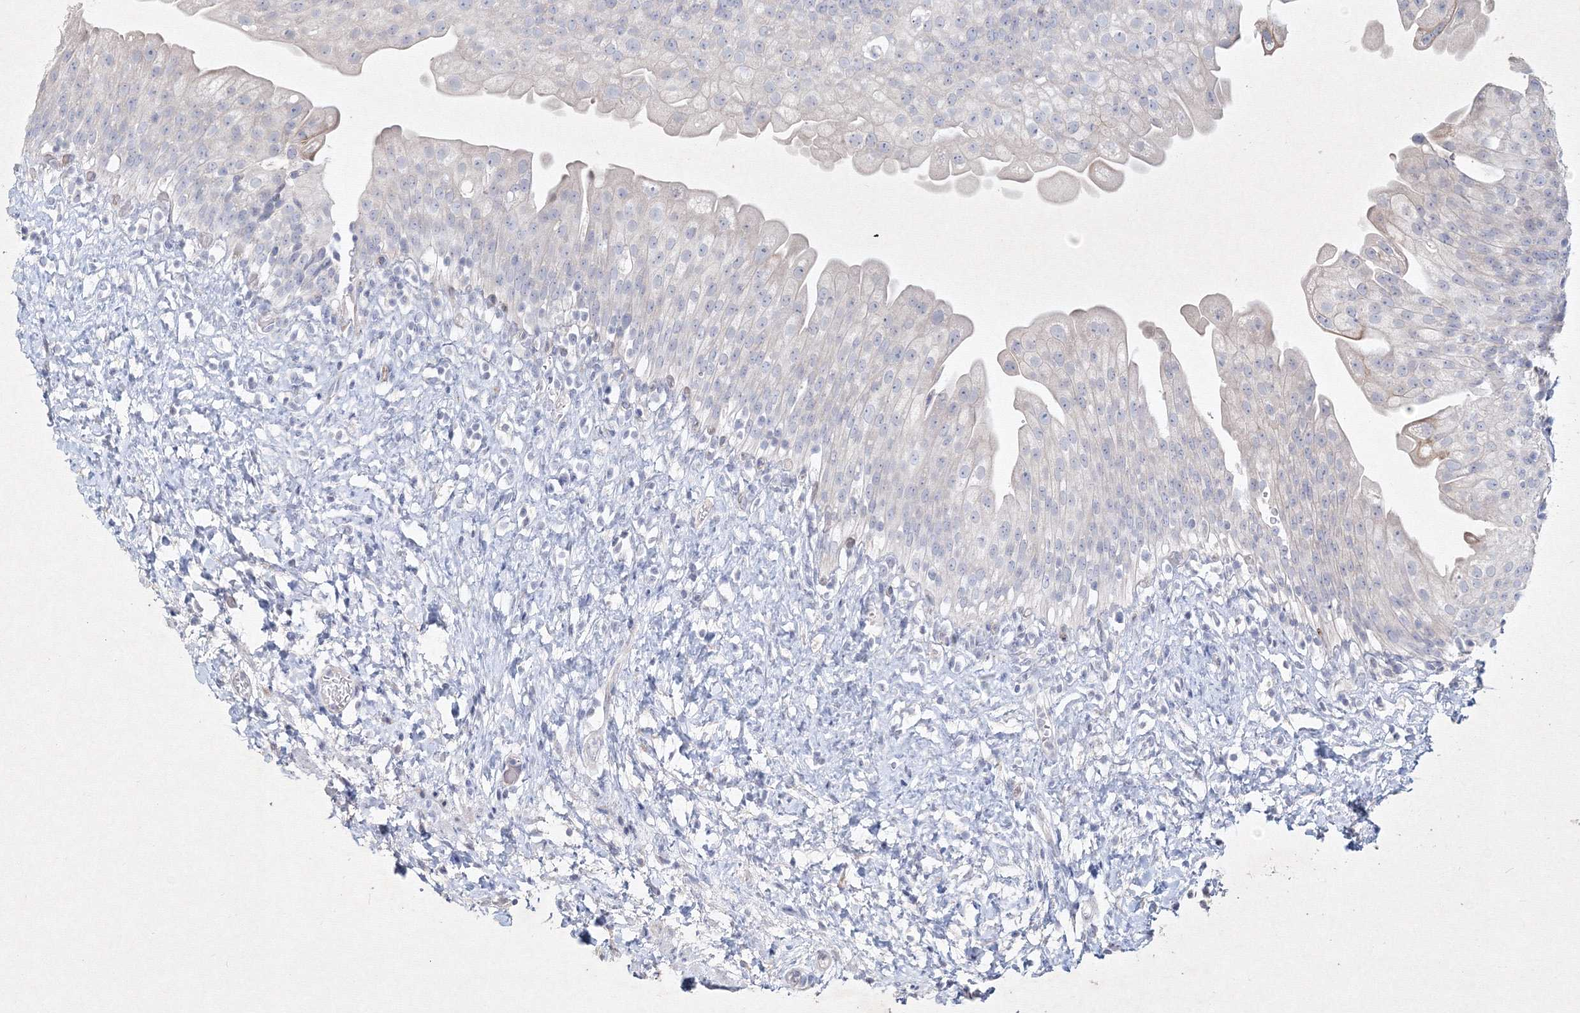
{"staining": {"intensity": "negative", "quantity": "none", "location": "none"}, "tissue": "urinary bladder", "cell_type": "Urothelial cells", "image_type": "normal", "snomed": [{"axis": "morphology", "description": "Normal tissue, NOS"}, {"axis": "topography", "description": "Urinary bladder"}], "caption": "The micrograph shows no staining of urothelial cells in normal urinary bladder. Brightfield microscopy of IHC stained with DAB (brown) and hematoxylin (blue), captured at high magnification.", "gene": "CXXC4", "patient": {"sex": "female", "age": 27}}